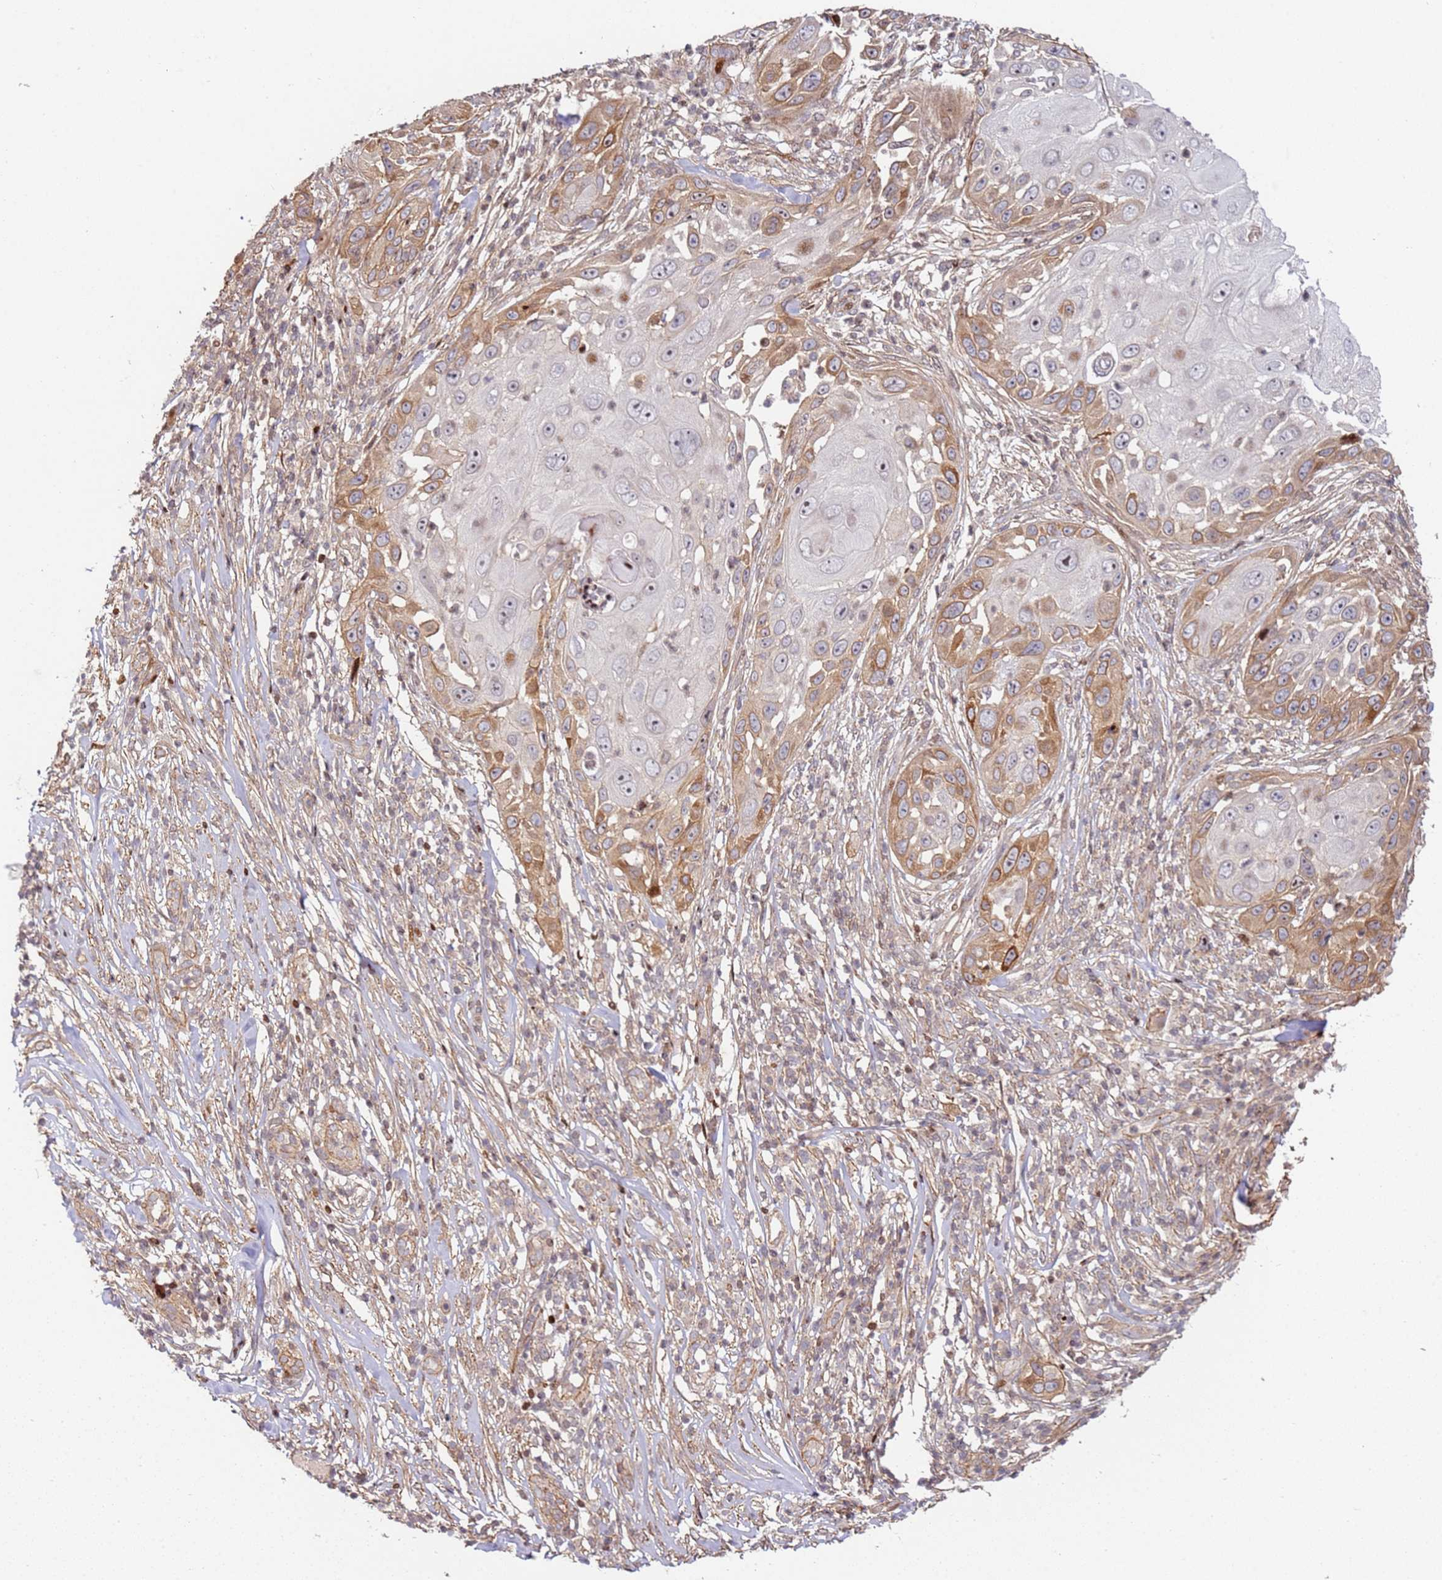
{"staining": {"intensity": "moderate", "quantity": "<25%", "location": "cytoplasmic/membranous,nuclear"}, "tissue": "skin cancer", "cell_type": "Tumor cells", "image_type": "cancer", "snomed": [{"axis": "morphology", "description": "Squamous cell carcinoma, NOS"}, {"axis": "topography", "description": "Skin"}], "caption": "This is an image of IHC staining of skin cancer, which shows moderate positivity in the cytoplasmic/membranous and nuclear of tumor cells.", "gene": "TMEM233", "patient": {"sex": "female", "age": 44}}